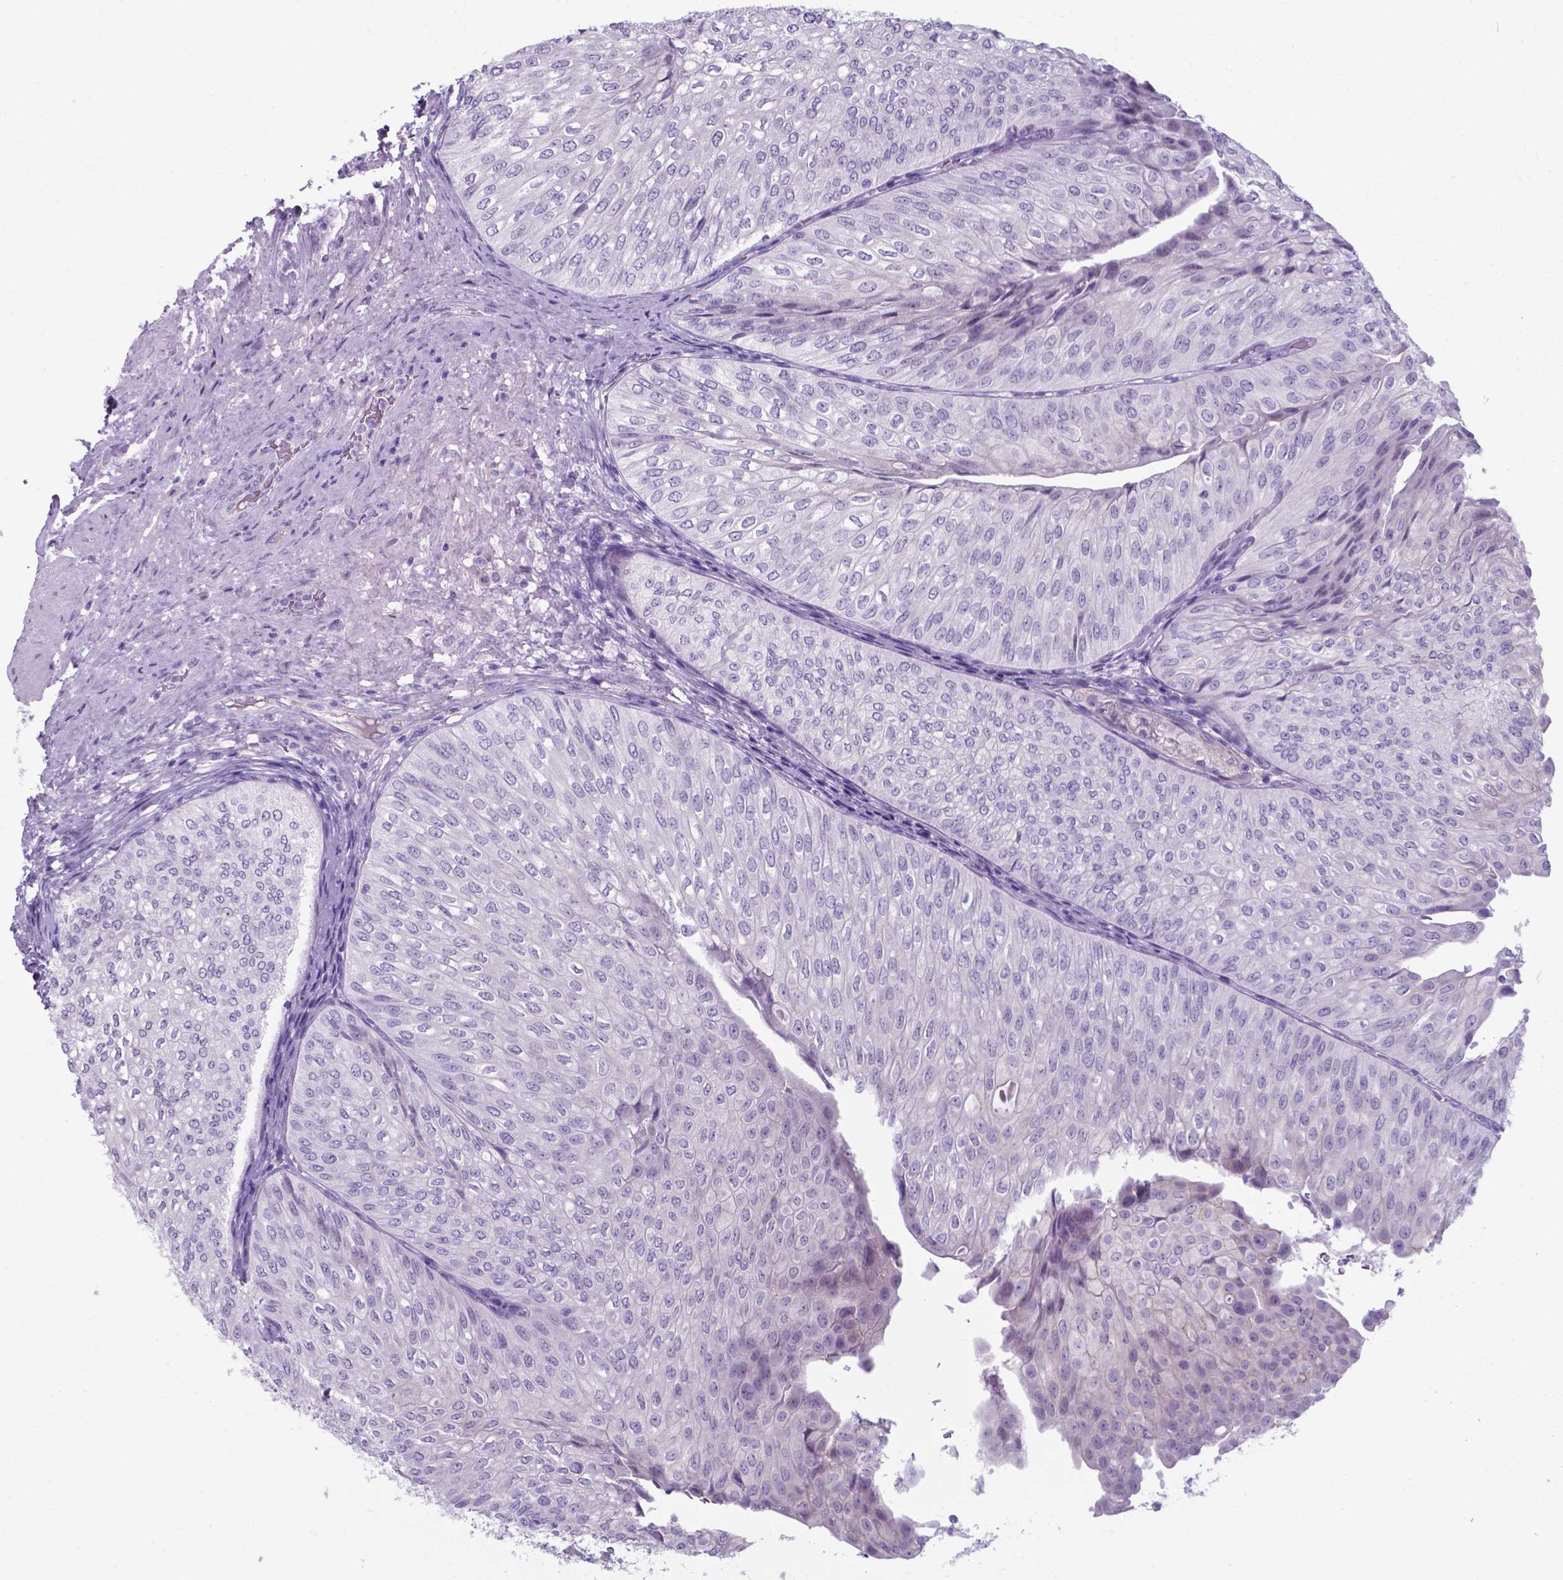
{"staining": {"intensity": "negative", "quantity": "none", "location": "none"}, "tissue": "urothelial cancer", "cell_type": "Tumor cells", "image_type": "cancer", "snomed": [{"axis": "morphology", "description": "Urothelial carcinoma, NOS"}, {"axis": "topography", "description": "Urinary bladder"}], "caption": "The IHC histopathology image has no significant expression in tumor cells of urothelial cancer tissue.", "gene": "AP5B1", "patient": {"sex": "male", "age": 62}}